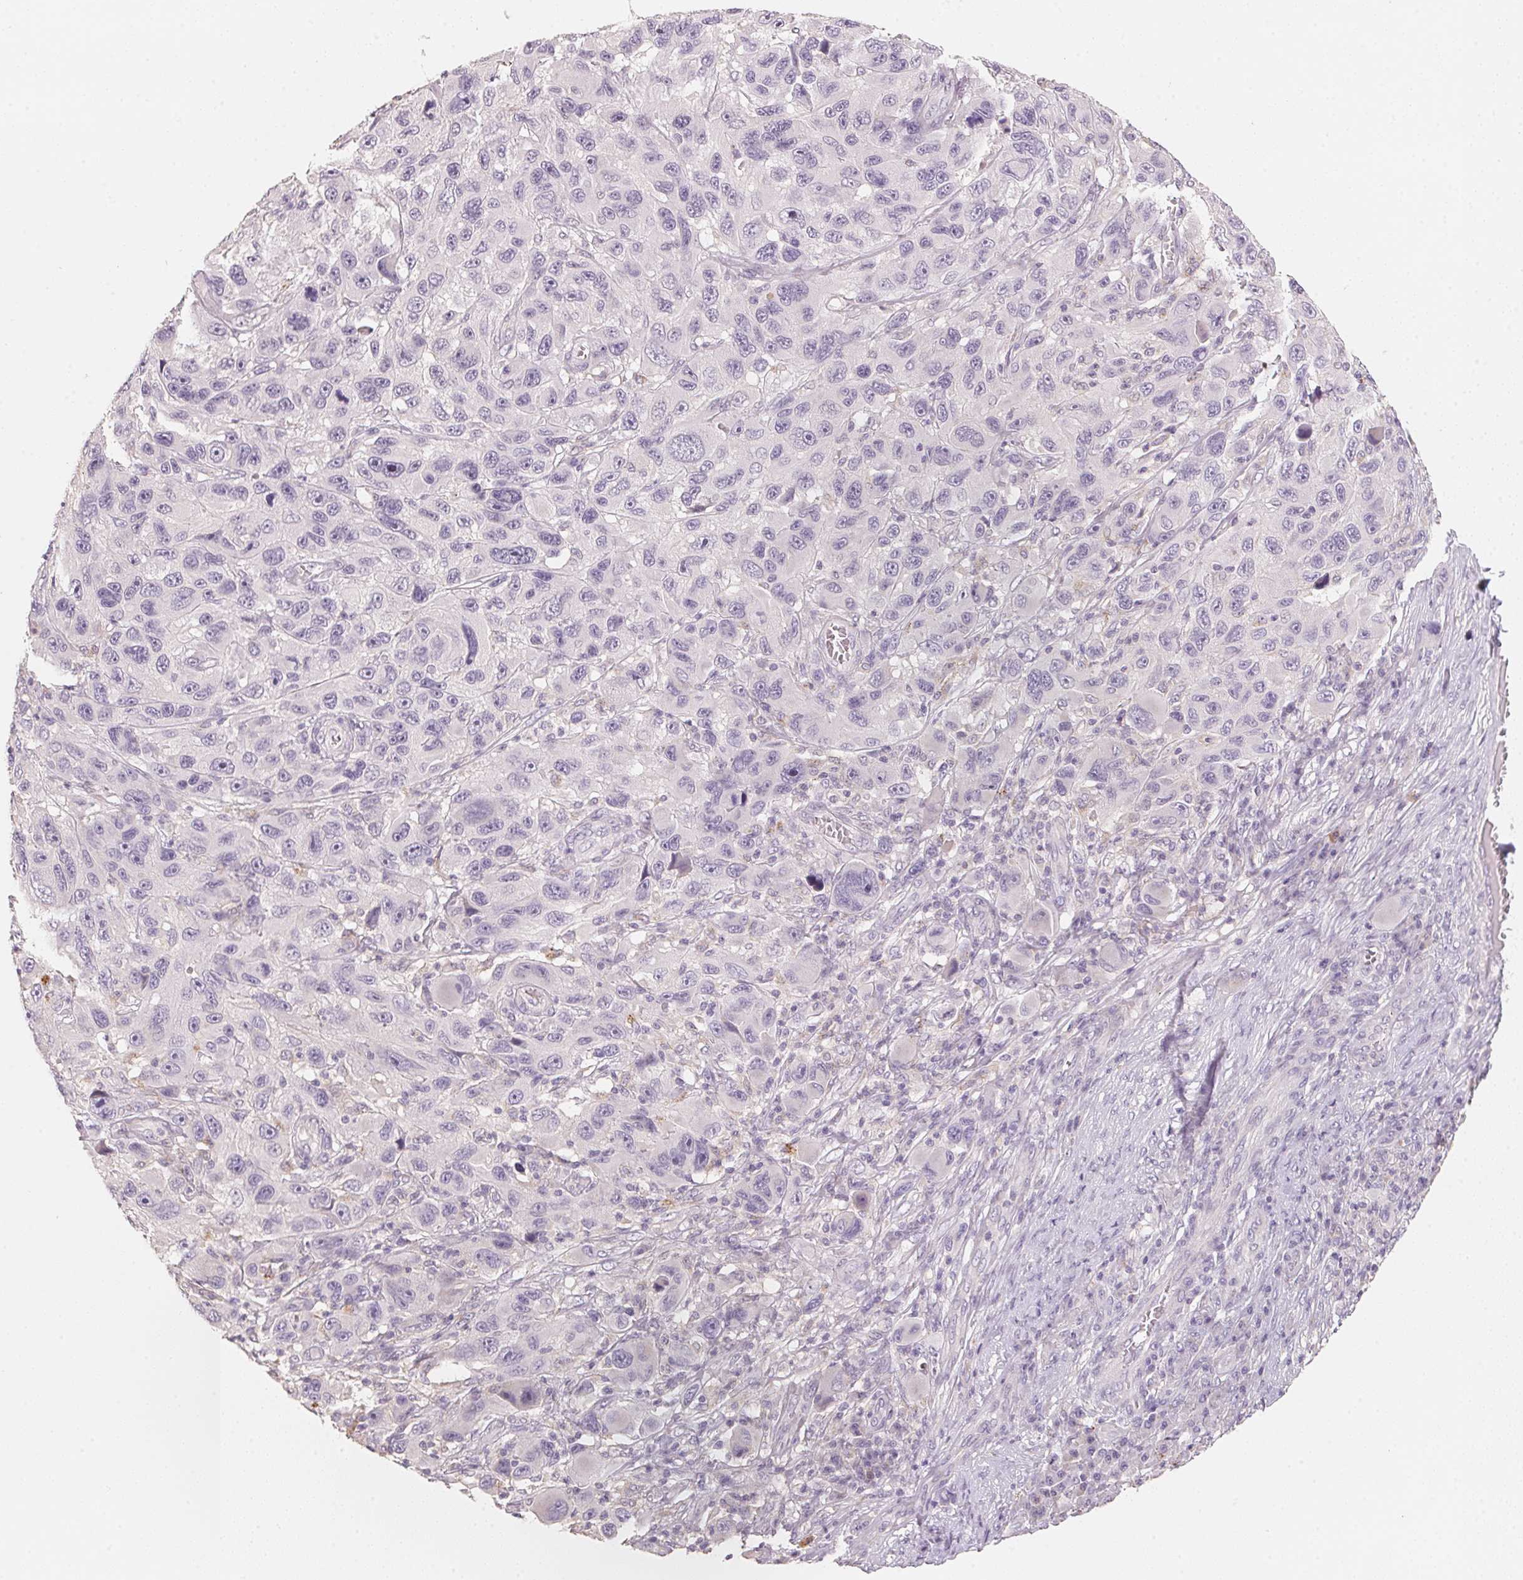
{"staining": {"intensity": "negative", "quantity": "none", "location": "none"}, "tissue": "melanoma", "cell_type": "Tumor cells", "image_type": "cancer", "snomed": [{"axis": "morphology", "description": "Malignant melanoma, NOS"}, {"axis": "topography", "description": "Skin"}], "caption": "Human melanoma stained for a protein using immunohistochemistry (IHC) shows no staining in tumor cells.", "gene": "TREH", "patient": {"sex": "male", "age": 53}}